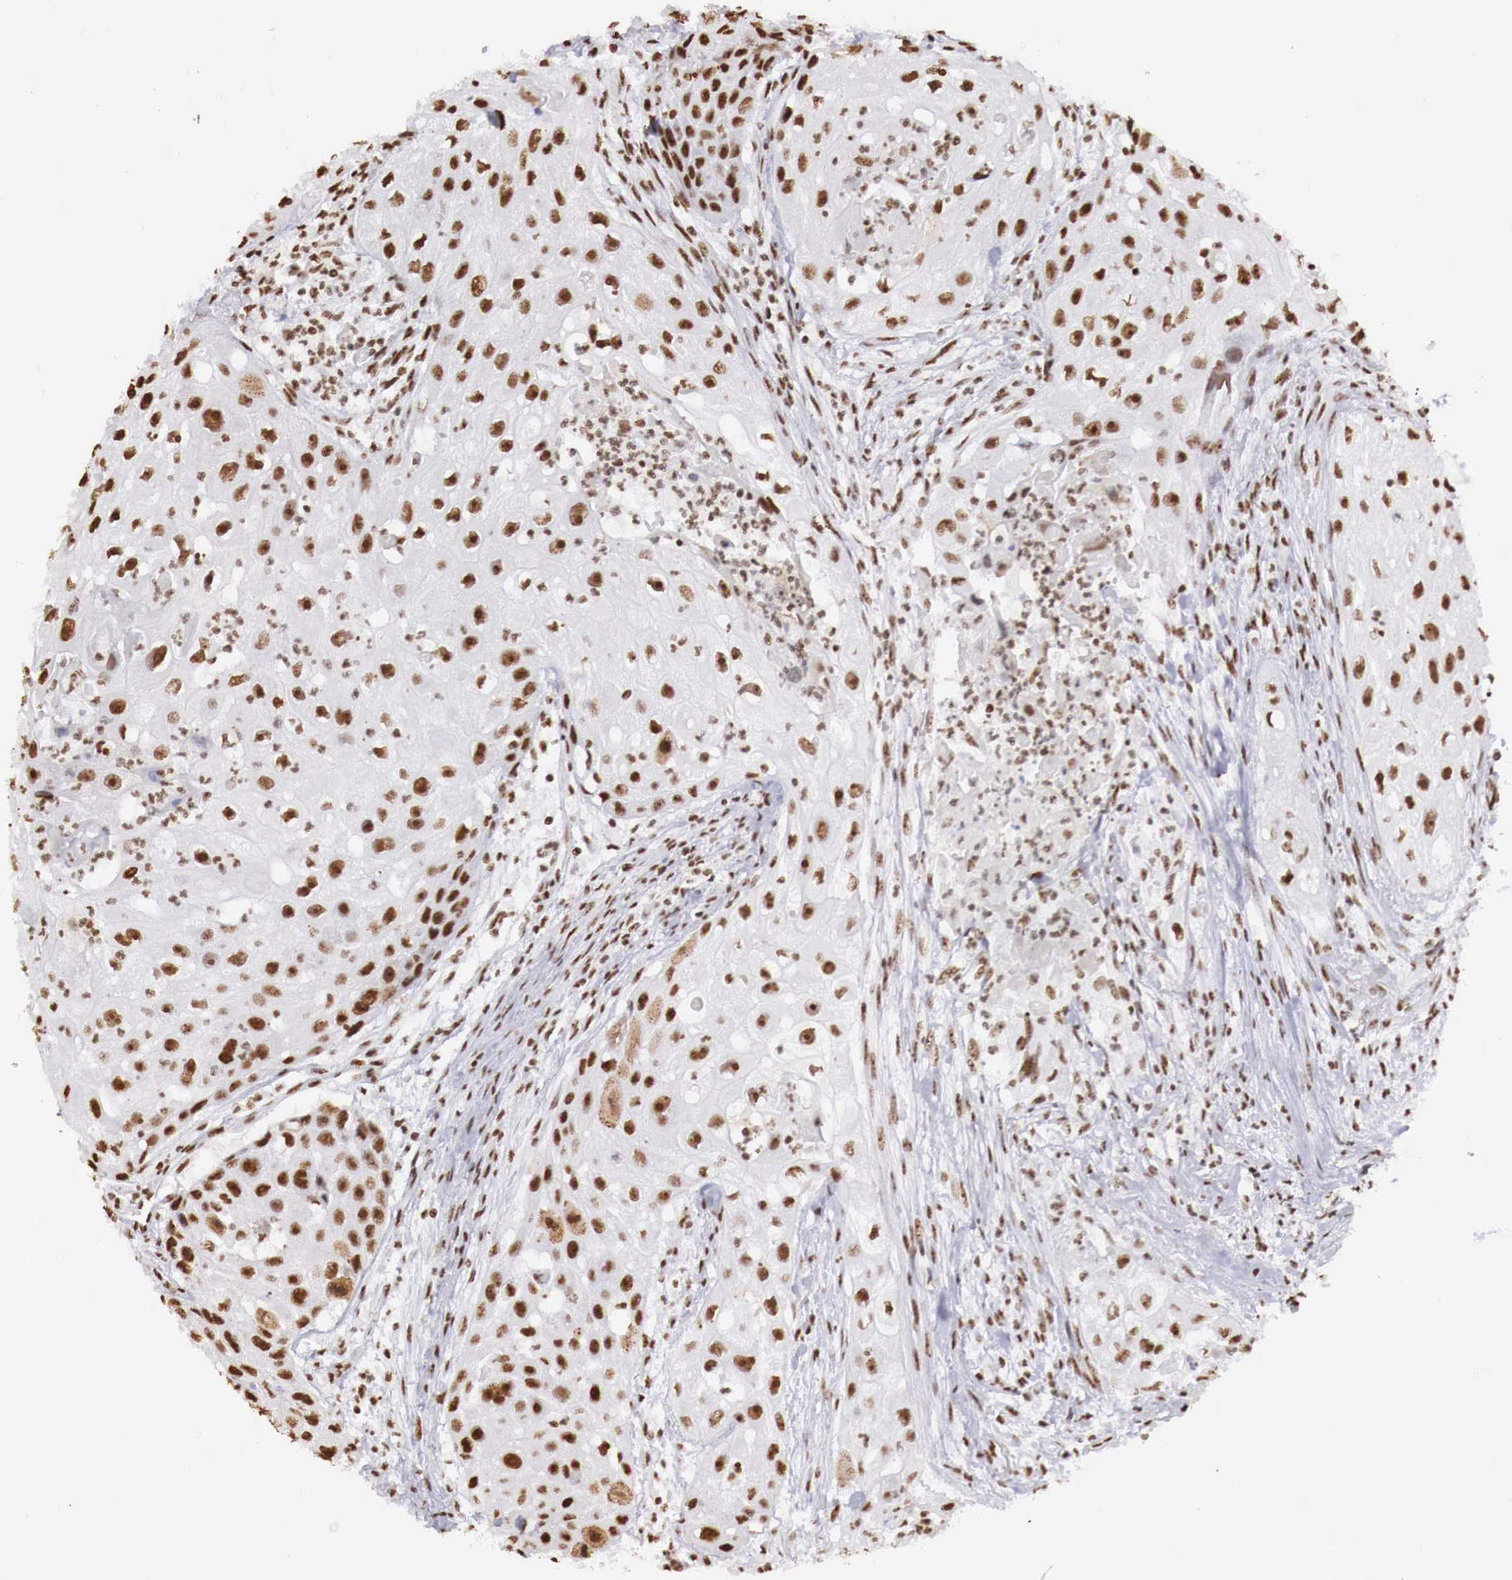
{"staining": {"intensity": "strong", "quantity": ">75%", "location": "nuclear"}, "tissue": "head and neck cancer", "cell_type": "Tumor cells", "image_type": "cancer", "snomed": [{"axis": "morphology", "description": "Squamous cell carcinoma, NOS"}, {"axis": "topography", "description": "Head-Neck"}], "caption": "Squamous cell carcinoma (head and neck) stained for a protein displays strong nuclear positivity in tumor cells.", "gene": "DKC1", "patient": {"sex": "male", "age": 64}}